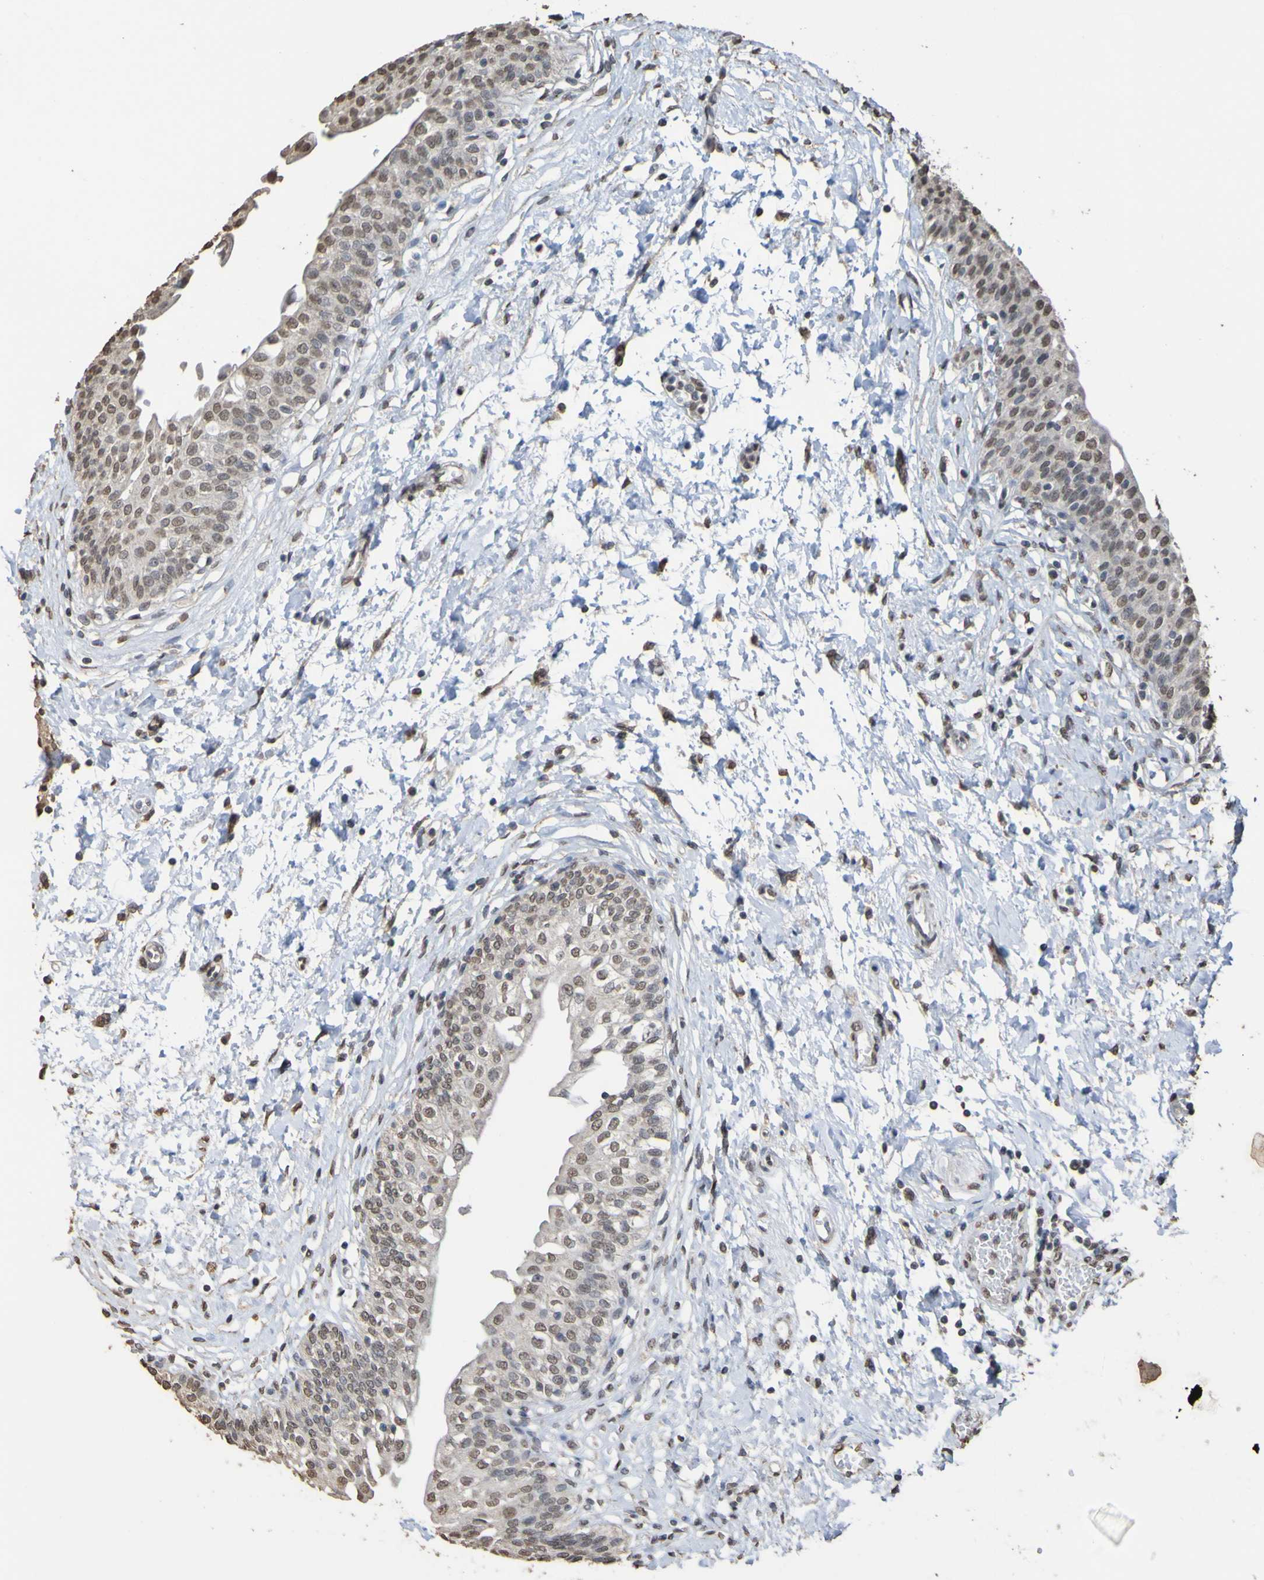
{"staining": {"intensity": "moderate", "quantity": "25%-75%", "location": "nuclear"}, "tissue": "urinary bladder", "cell_type": "Urothelial cells", "image_type": "normal", "snomed": [{"axis": "morphology", "description": "Normal tissue, NOS"}, {"axis": "topography", "description": "Urinary bladder"}], "caption": "Urinary bladder stained with DAB (3,3'-diaminobenzidine) IHC displays medium levels of moderate nuclear staining in approximately 25%-75% of urothelial cells. The protein of interest is stained brown, and the nuclei are stained in blue (DAB (3,3'-diaminobenzidine) IHC with brightfield microscopy, high magnification).", "gene": "ALKBH2", "patient": {"sex": "male", "age": 55}}